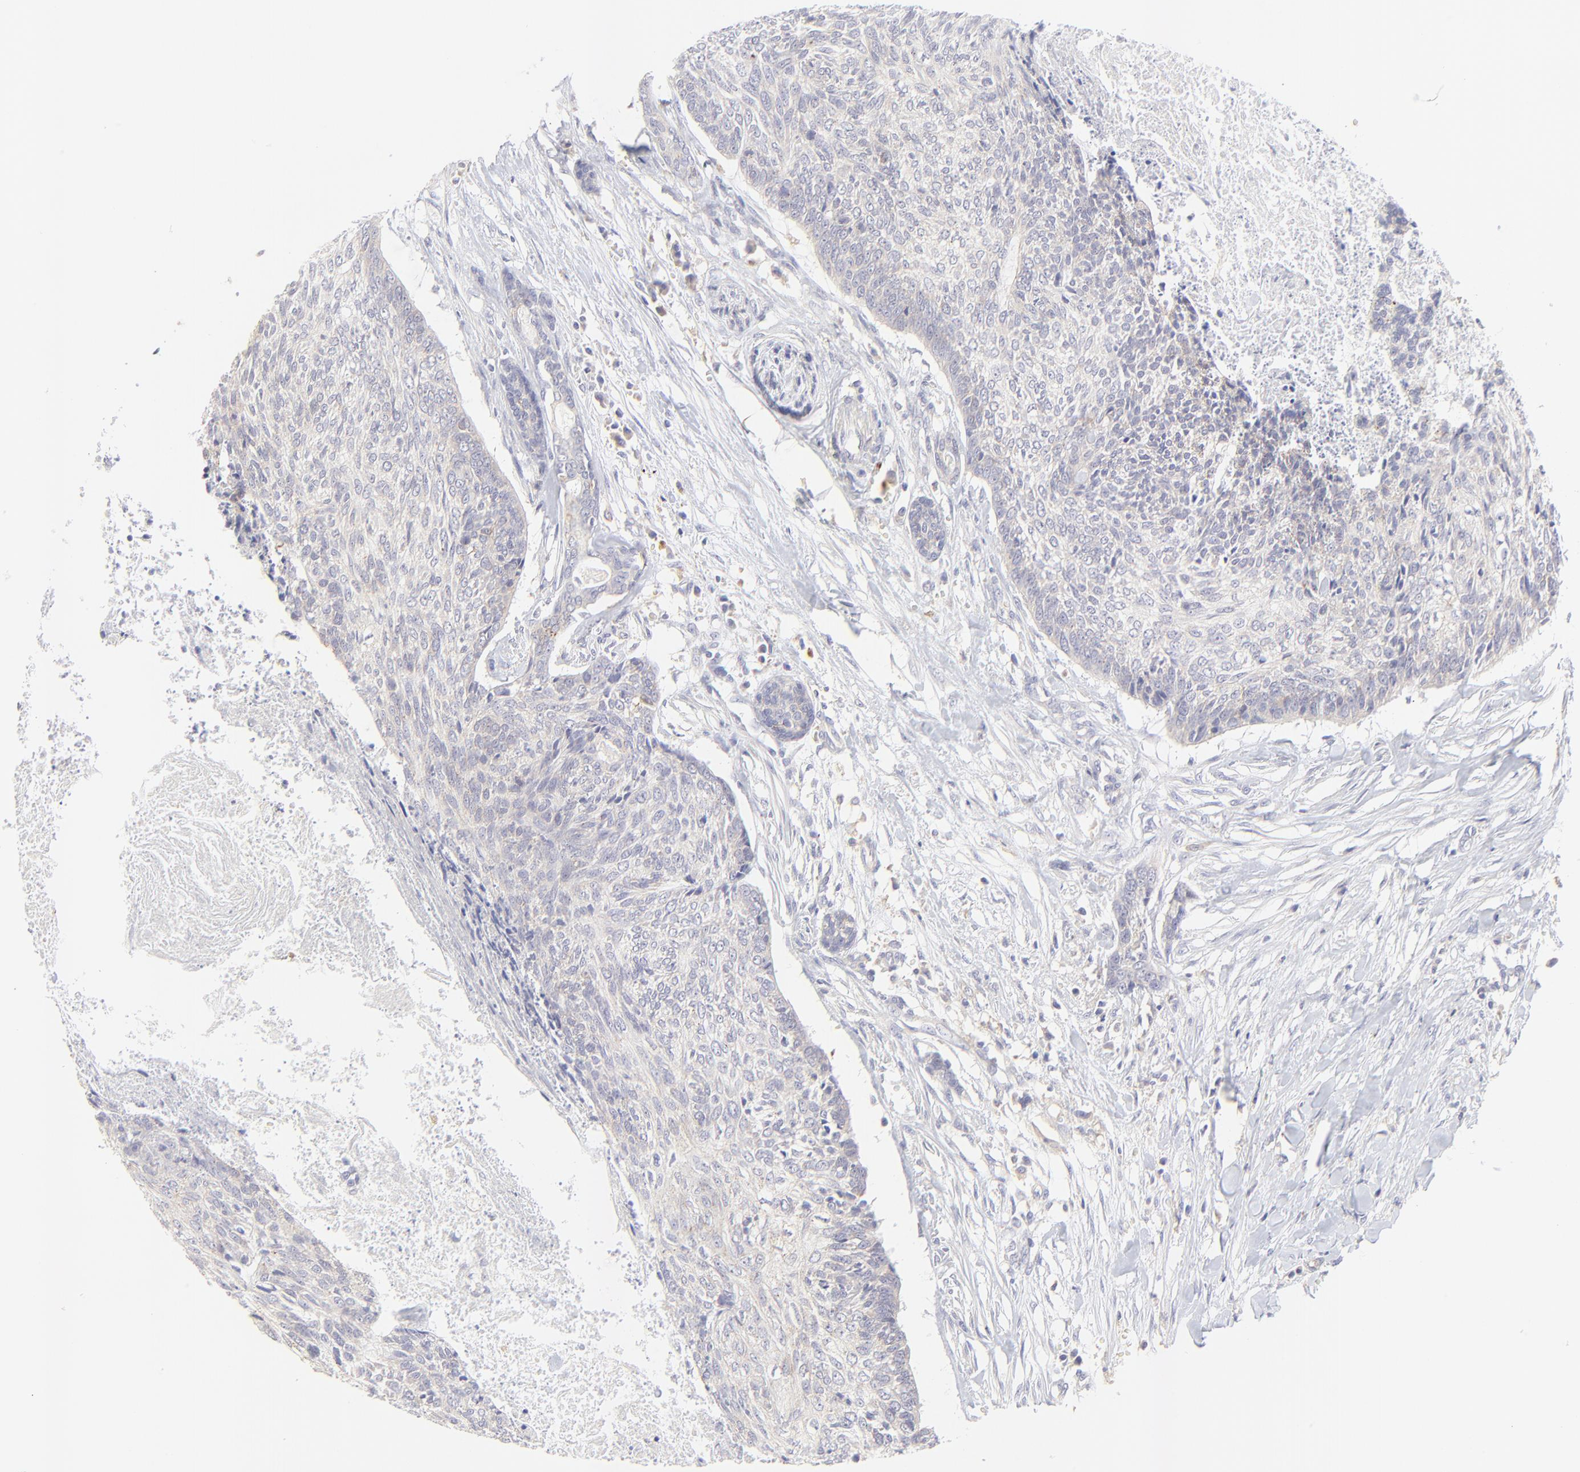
{"staining": {"intensity": "weak", "quantity": "<25%", "location": "cytoplasmic/membranous"}, "tissue": "head and neck cancer", "cell_type": "Tumor cells", "image_type": "cancer", "snomed": [{"axis": "morphology", "description": "Squamous cell carcinoma, NOS"}, {"axis": "topography", "description": "Salivary gland"}, {"axis": "topography", "description": "Head-Neck"}], "caption": "Immunohistochemical staining of human head and neck squamous cell carcinoma shows no significant positivity in tumor cells.", "gene": "LHFPL1", "patient": {"sex": "male", "age": 70}}